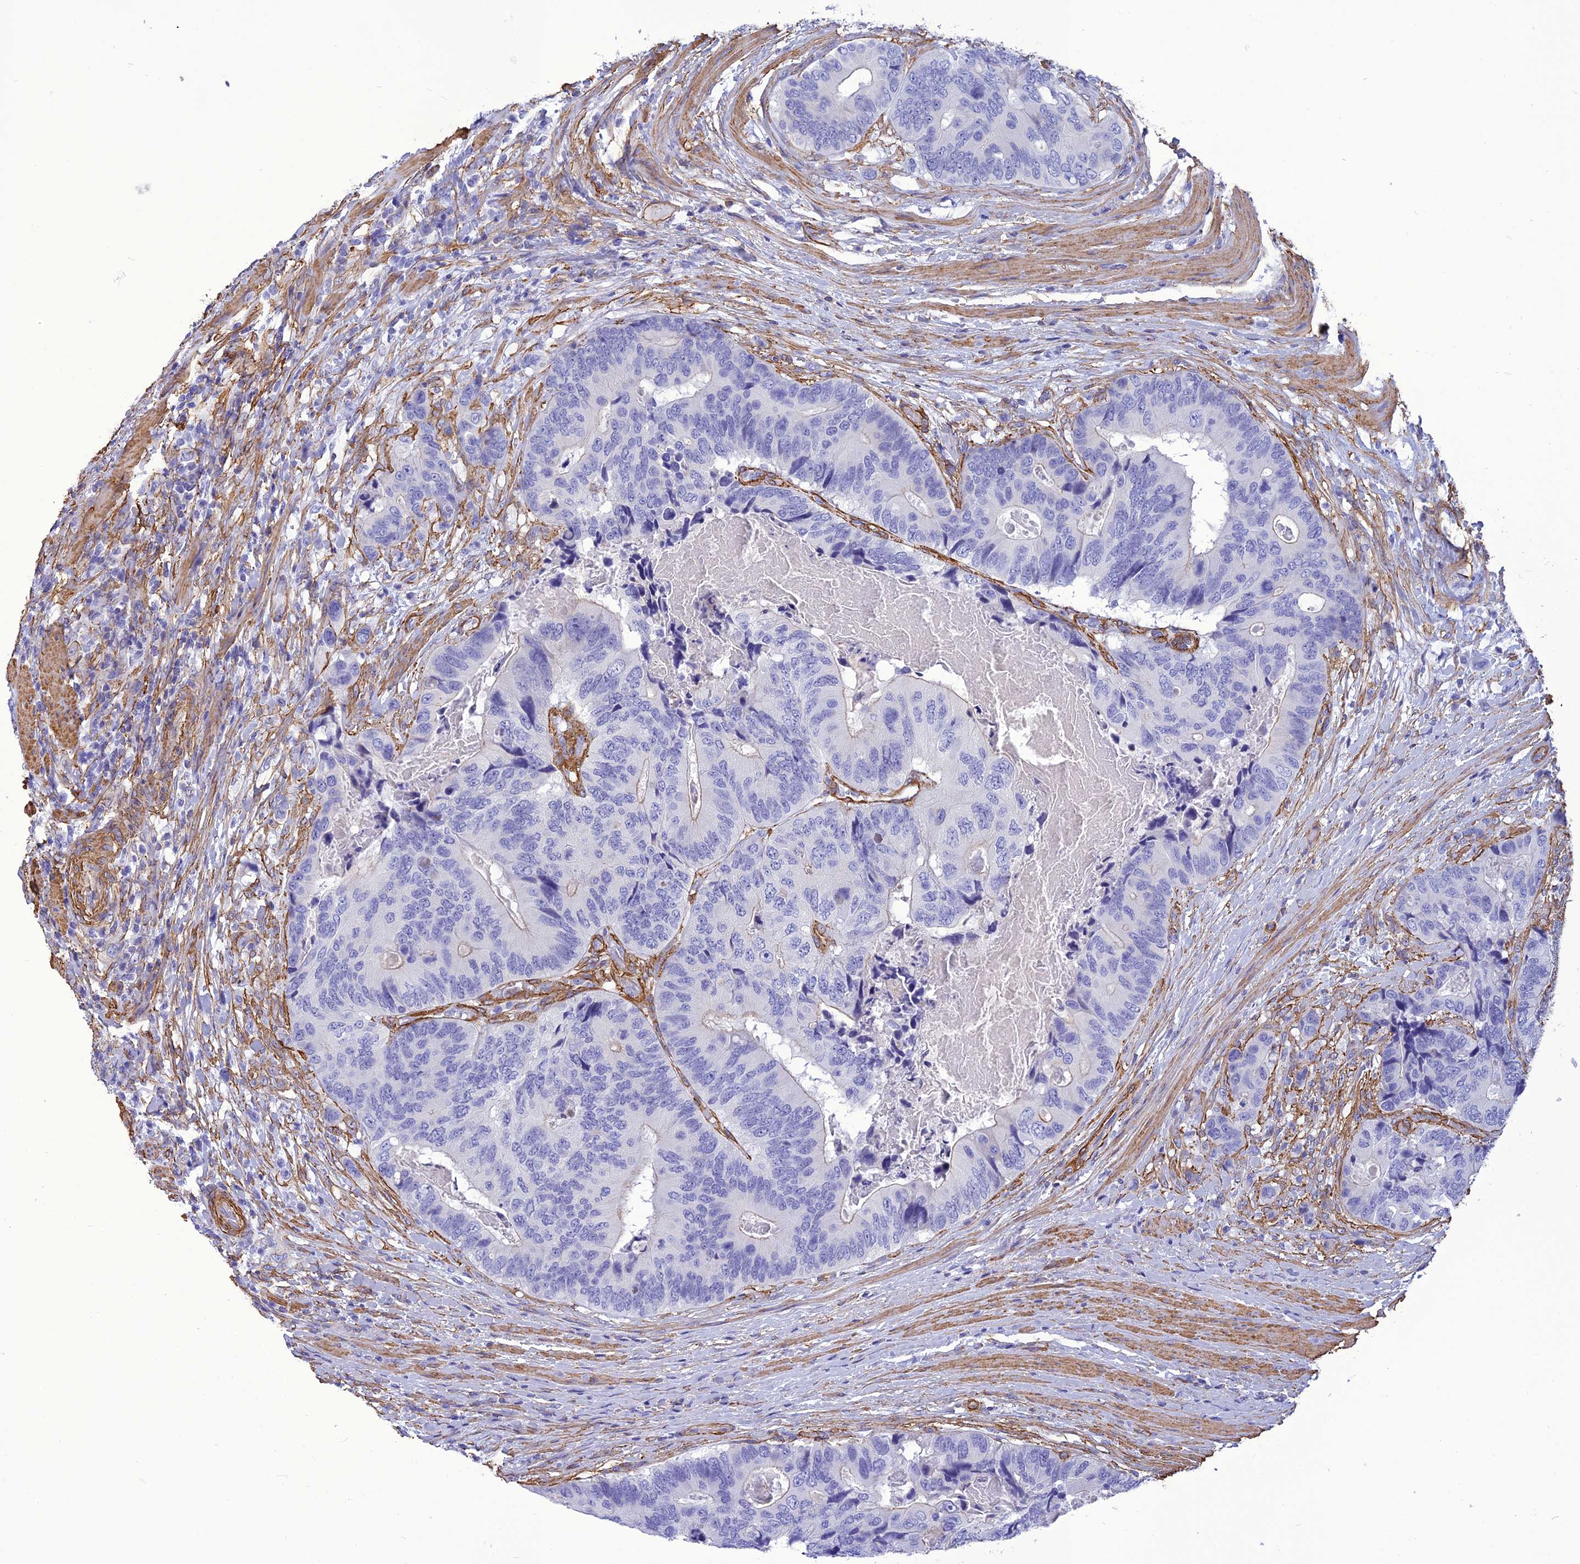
{"staining": {"intensity": "negative", "quantity": "none", "location": "none"}, "tissue": "colorectal cancer", "cell_type": "Tumor cells", "image_type": "cancer", "snomed": [{"axis": "morphology", "description": "Adenocarcinoma, NOS"}, {"axis": "topography", "description": "Colon"}], "caption": "Immunohistochemical staining of human adenocarcinoma (colorectal) reveals no significant positivity in tumor cells.", "gene": "NKD1", "patient": {"sex": "male", "age": 84}}